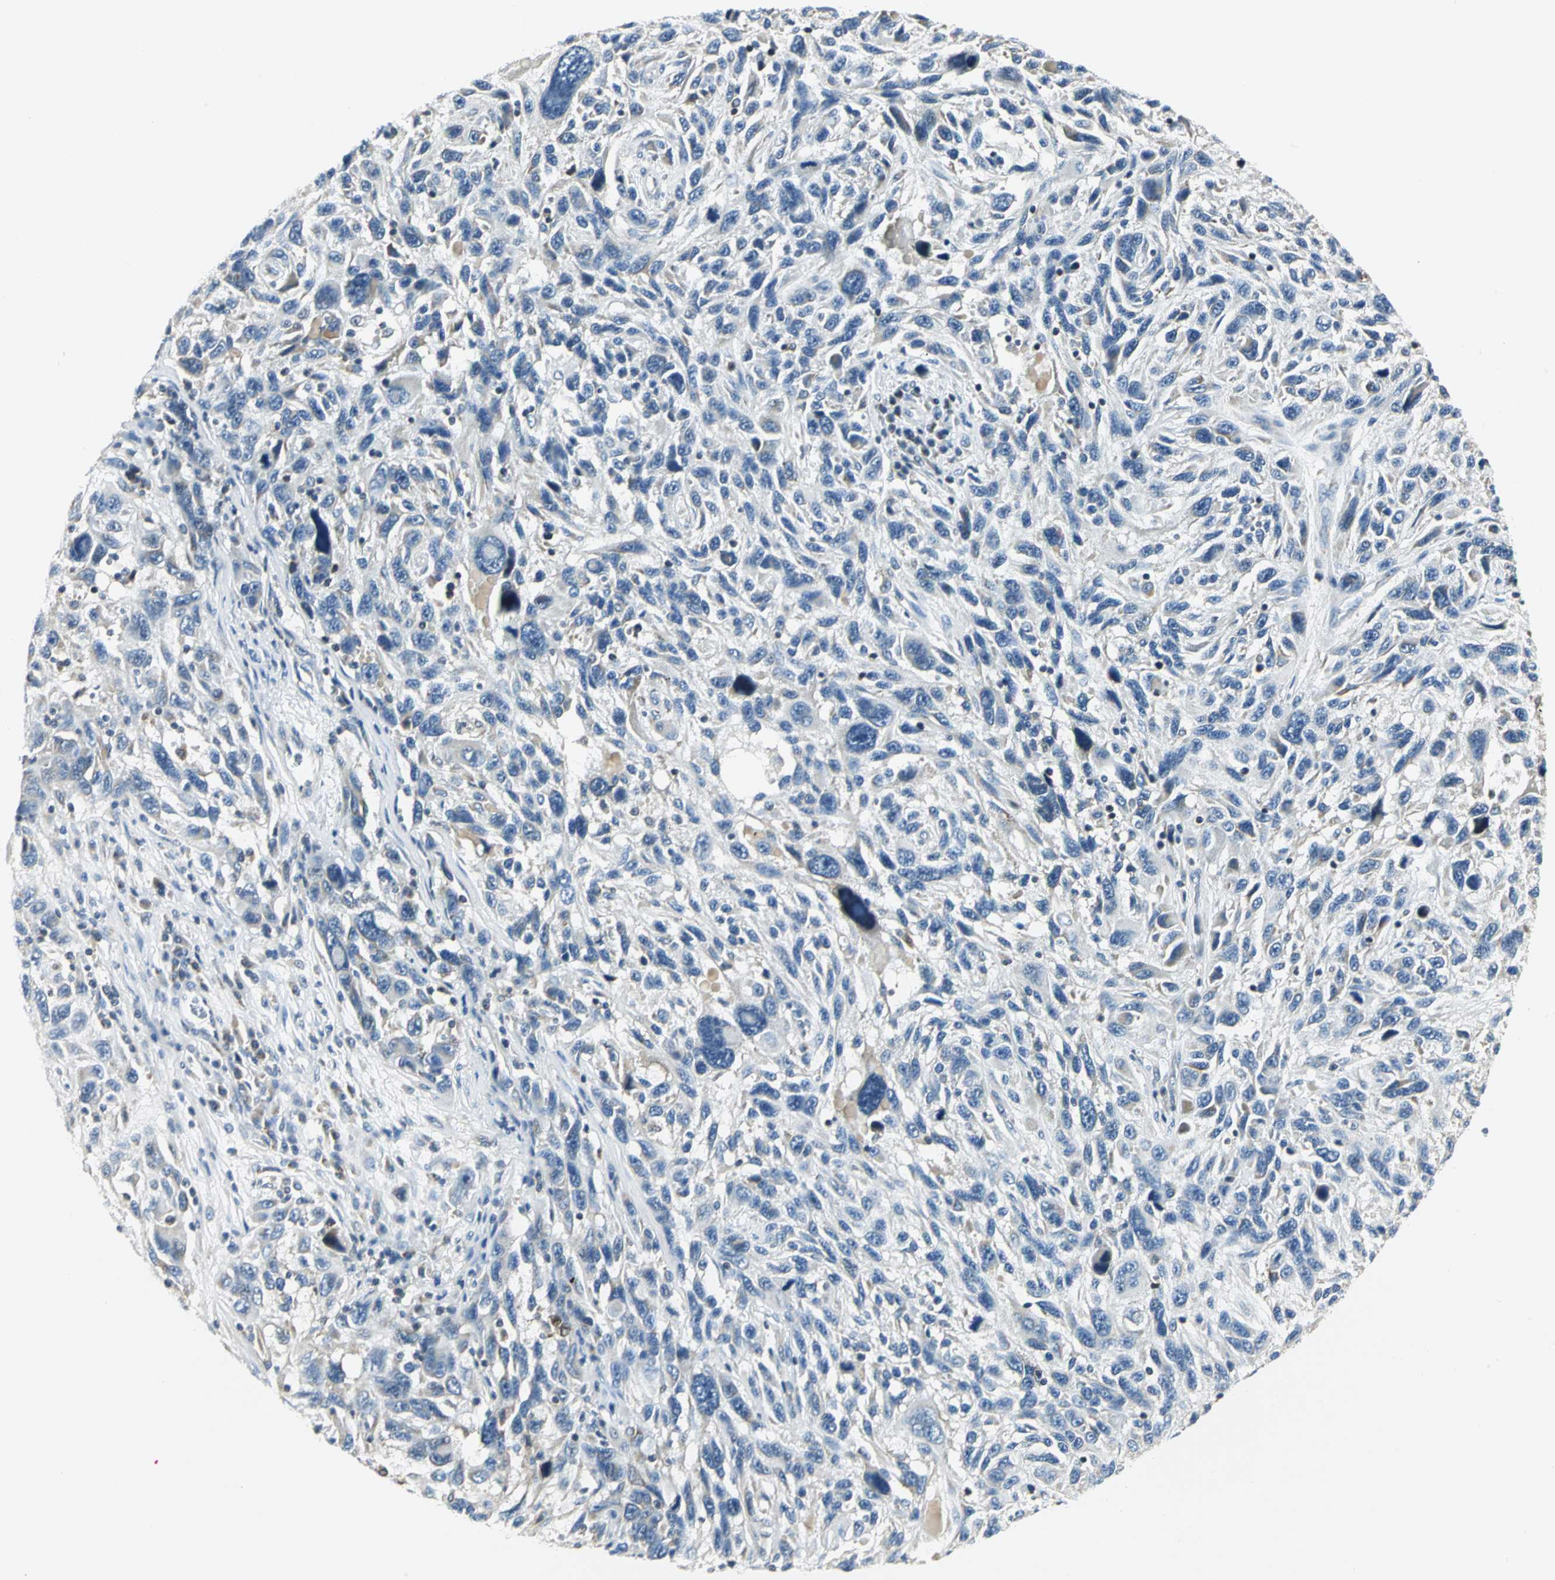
{"staining": {"intensity": "negative", "quantity": "none", "location": "none"}, "tissue": "melanoma", "cell_type": "Tumor cells", "image_type": "cancer", "snomed": [{"axis": "morphology", "description": "Malignant melanoma, NOS"}, {"axis": "topography", "description": "Skin"}], "caption": "Tumor cells show no significant expression in malignant melanoma.", "gene": "USP40", "patient": {"sex": "male", "age": 53}}